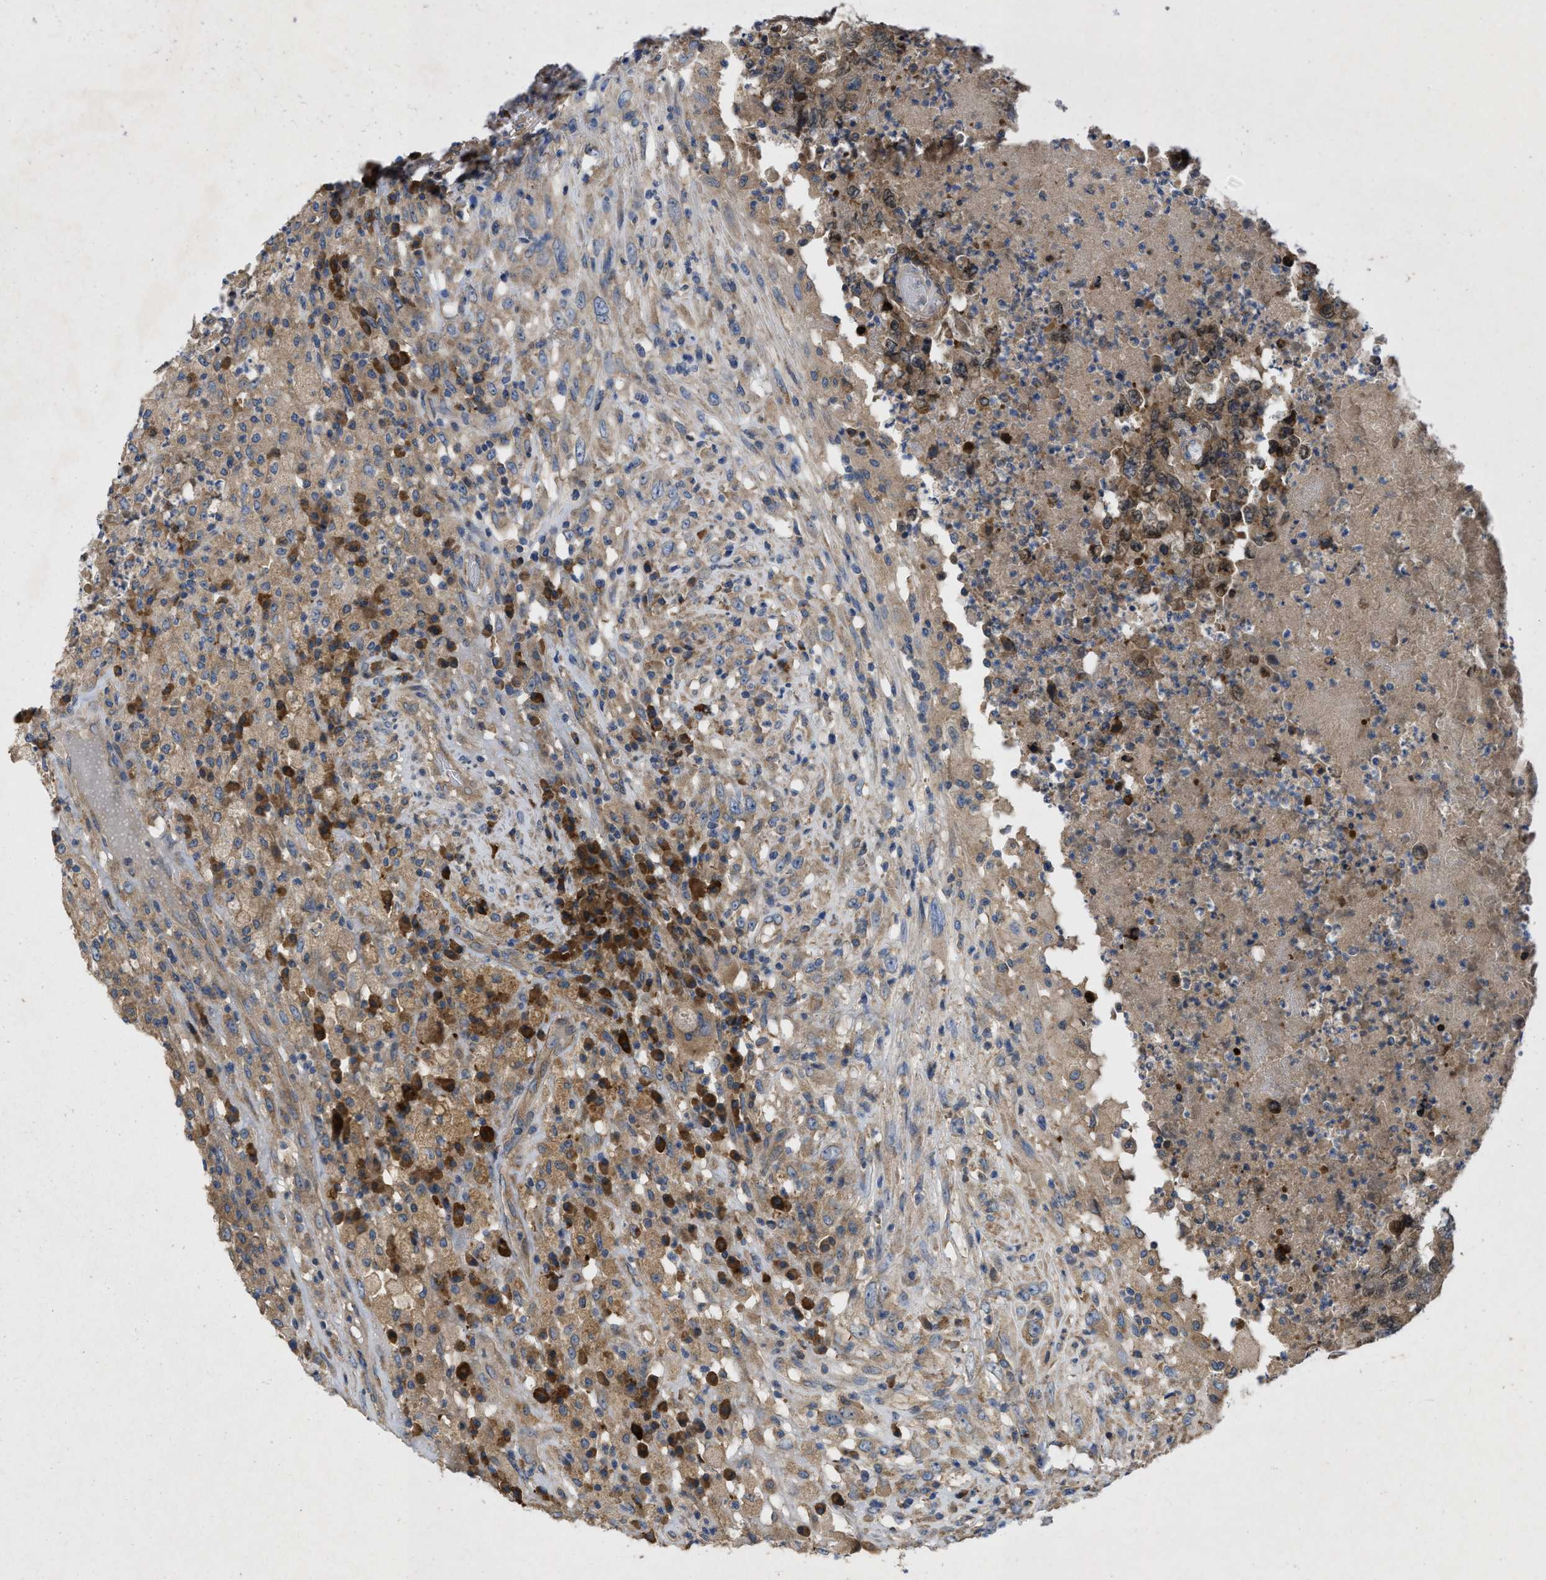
{"staining": {"intensity": "moderate", "quantity": ">75%", "location": "cytoplasmic/membranous"}, "tissue": "testis cancer", "cell_type": "Tumor cells", "image_type": "cancer", "snomed": [{"axis": "morphology", "description": "Necrosis, NOS"}, {"axis": "morphology", "description": "Carcinoma, Embryonal, NOS"}, {"axis": "topography", "description": "Testis"}], "caption": "A micrograph of testis cancer stained for a protein shows moderate cytoplasmic/membranous brown staining in tumor cells. Immunohistochemistry stains the protein of interest in brown and the nuclei are stained blue.", "gene": "TMEM131", "patient": {"sex": "male", "age": 19}}